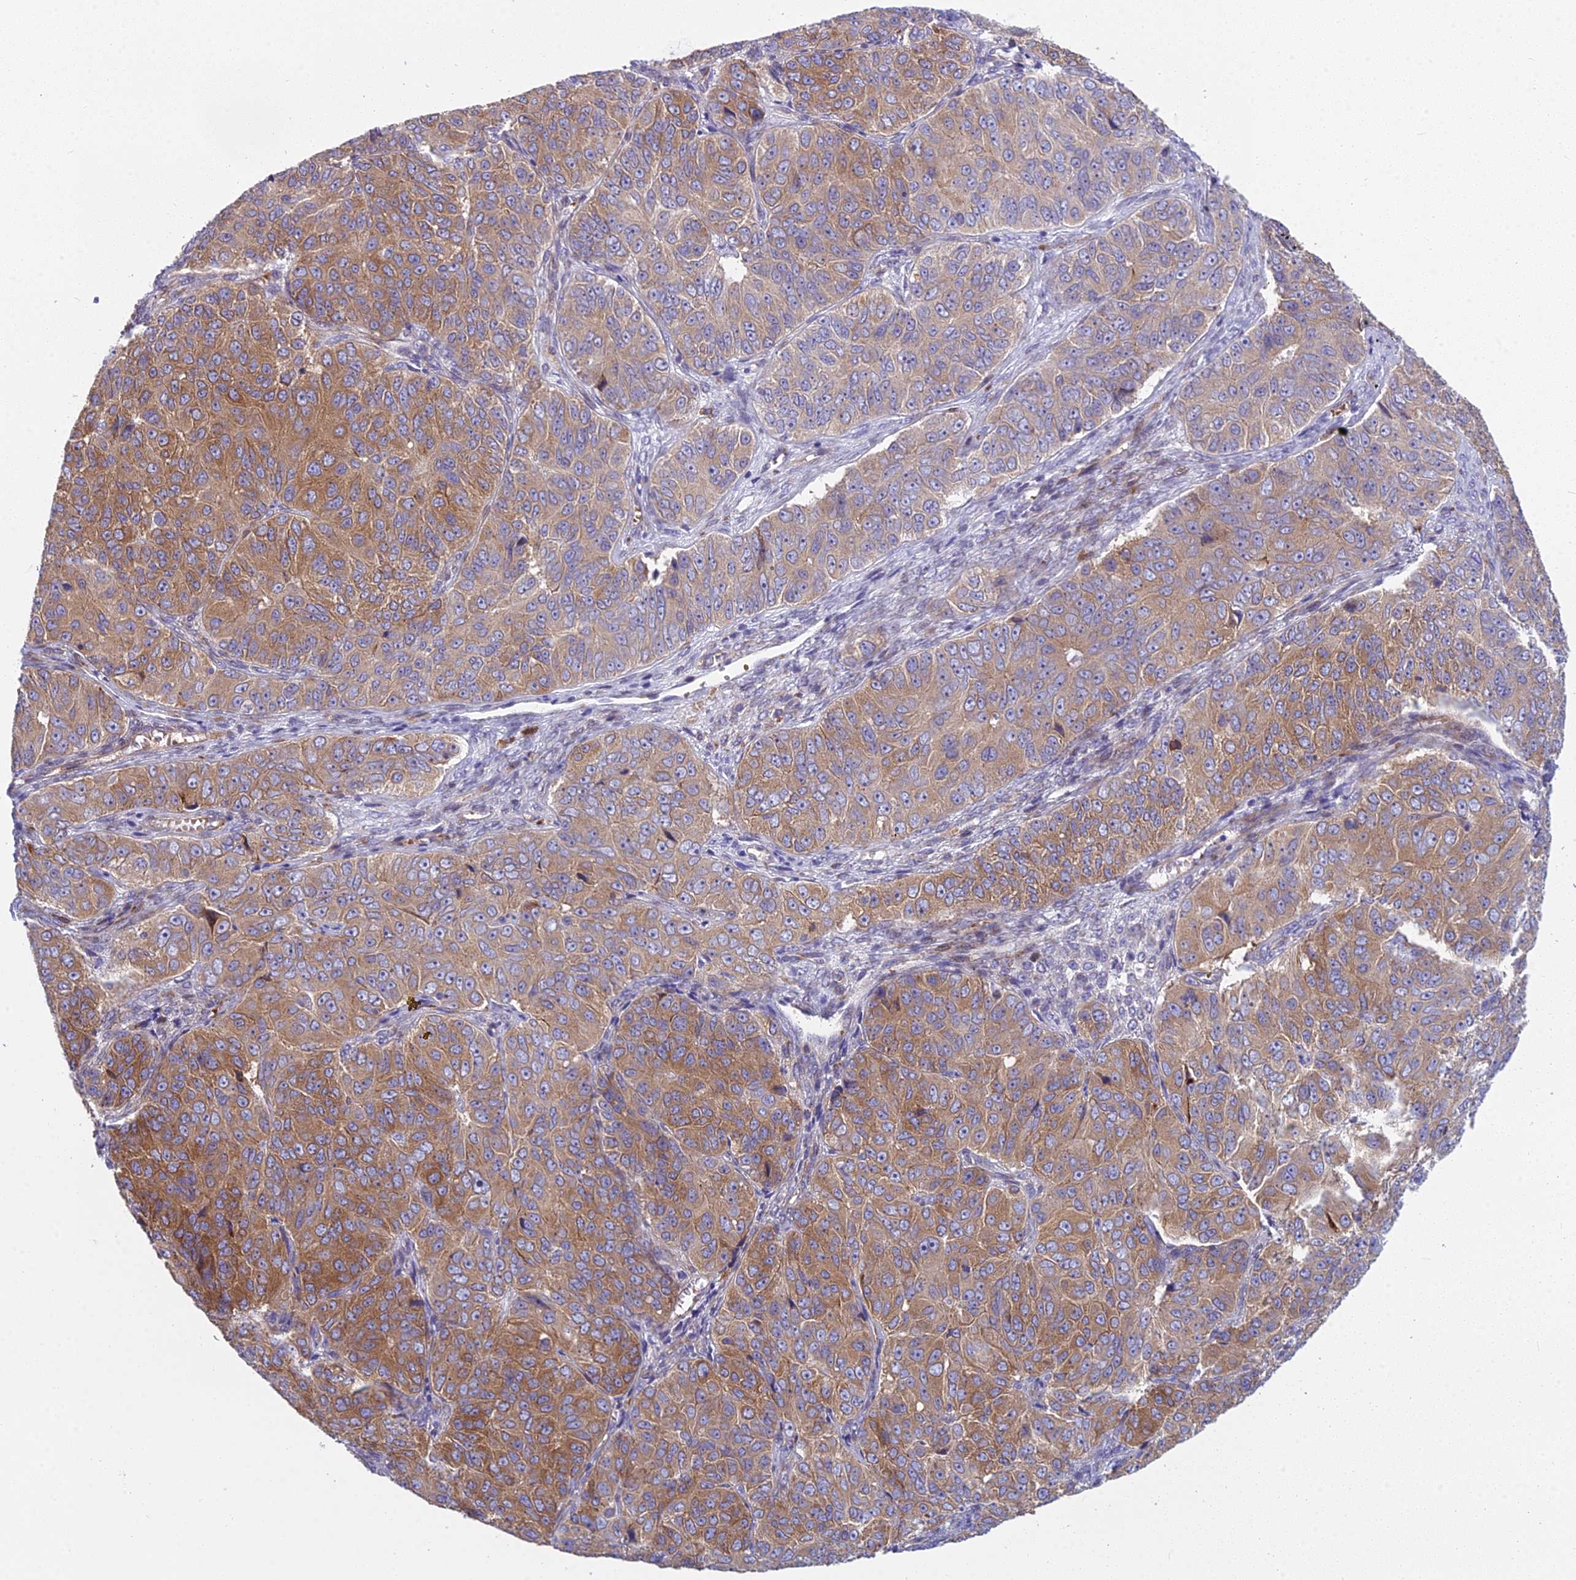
{"staining": {"intensity": "moderate", "quantity": ">75%", "location": "cytoplasmic/membranous"}, "tissue": "ovarian cancer", "cell_type": "Tumor cells", "image_type": "cancer", "snomed": [{"axis": "morphology", "description": "Carcinoma, endometroid"}, {"axis": "topography", "description": "Ovary"}], "caption": "Immunohistochemistry histopathology image of ovarian cancer (endometroid carcinoma) stained for a protein (brown), which demonstrates medium levels of moderate cytoplasmic/membranous positivity in about >75% of tumor cells.", "gene": "PCDHB14", "patient": {"sex": "female", "age": 51}}